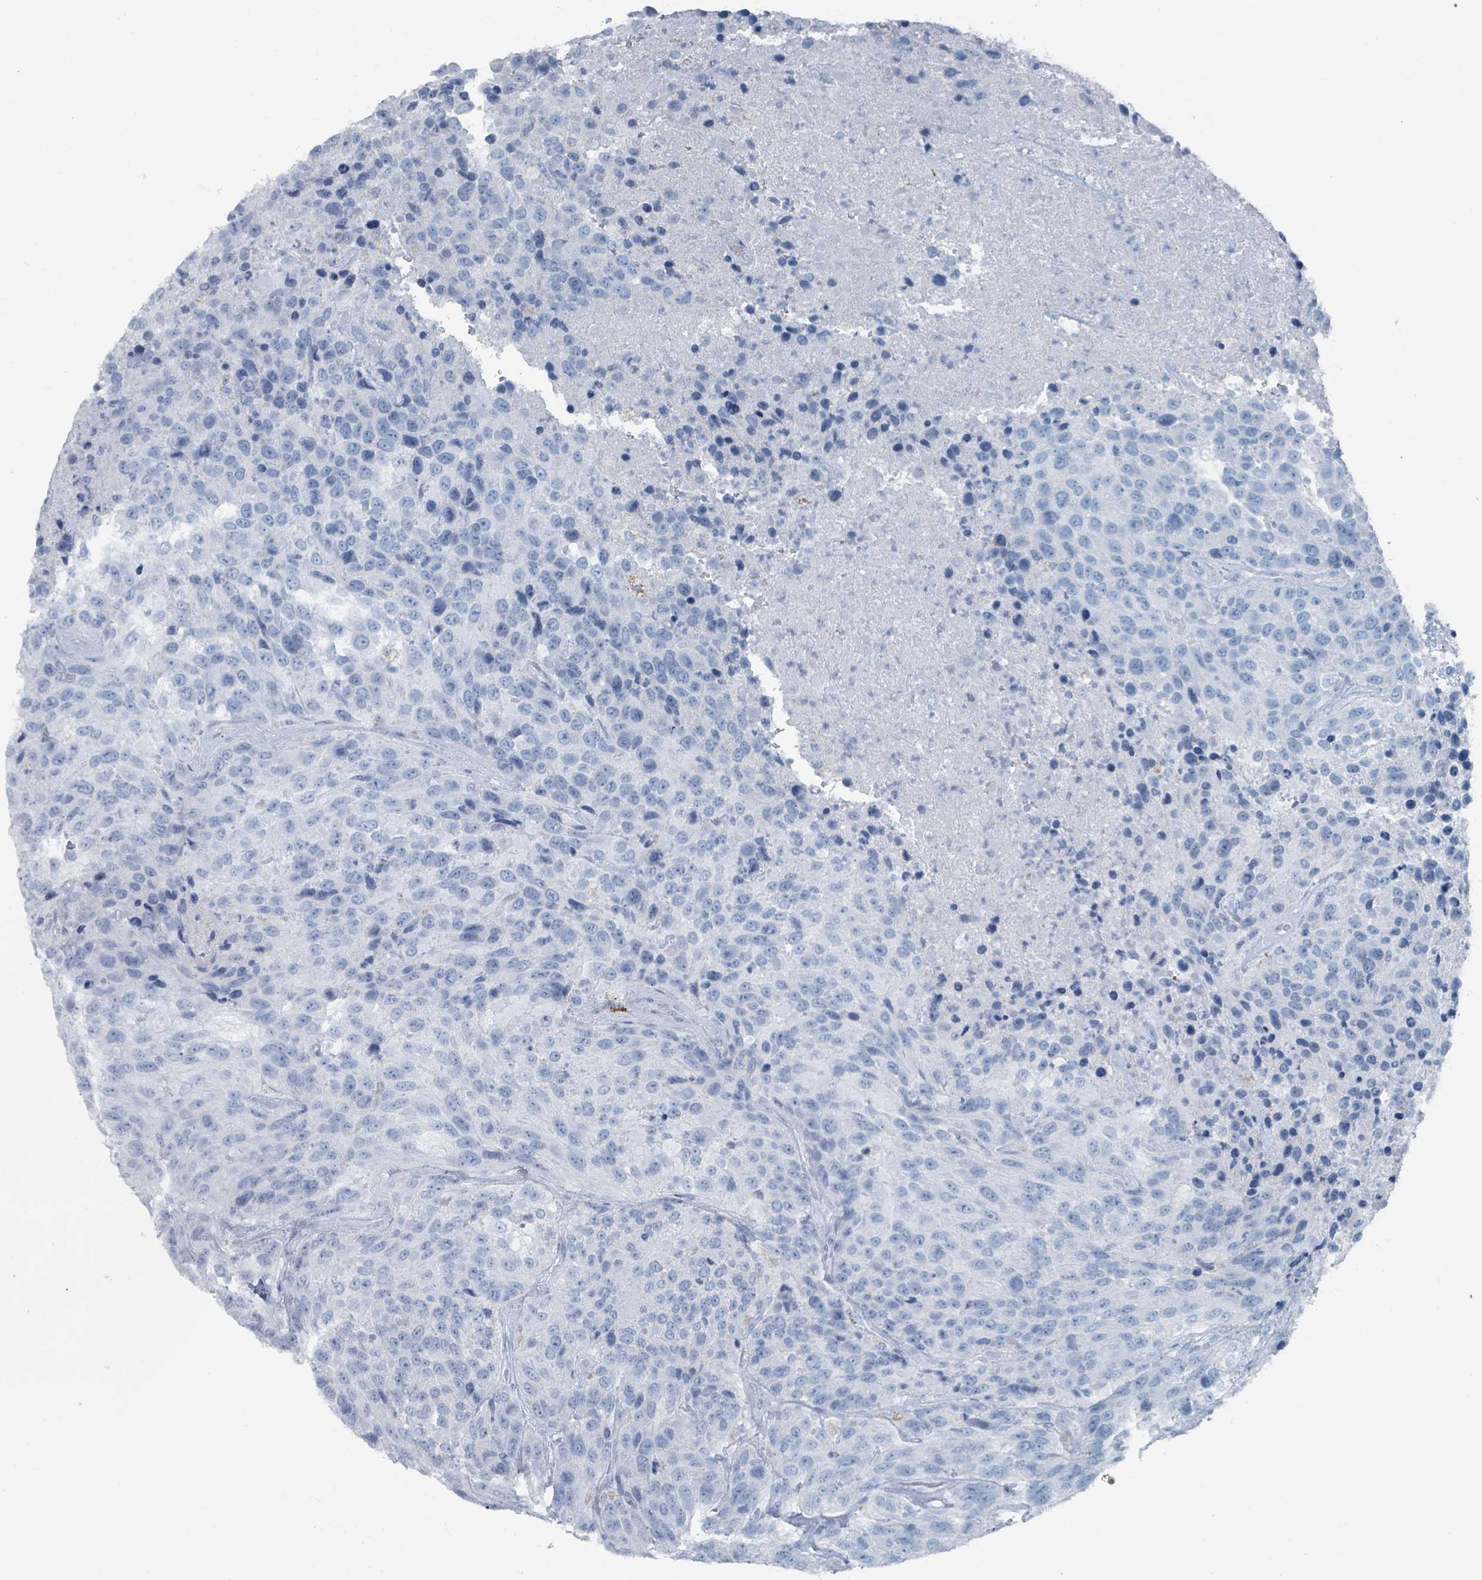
{"staining": {"intensity": "negative", "quantity": "none", "location": "none"}, "tissue": "urothelial cancer", "cell_type": "Tumor cells", "image_type": "cancer", "snomed": [{"axis": "morphology", "description": "Urothelial carcinoma, High grade"}, {"axis": "topography", "description": "Urinary bladder"}], "caption": "A photomicrograph of human high-grade urothelial carcinoma is negative for staining in tumor cells.", "gene": "GAMT", "patient": {"sex": "female", "age": 70}}